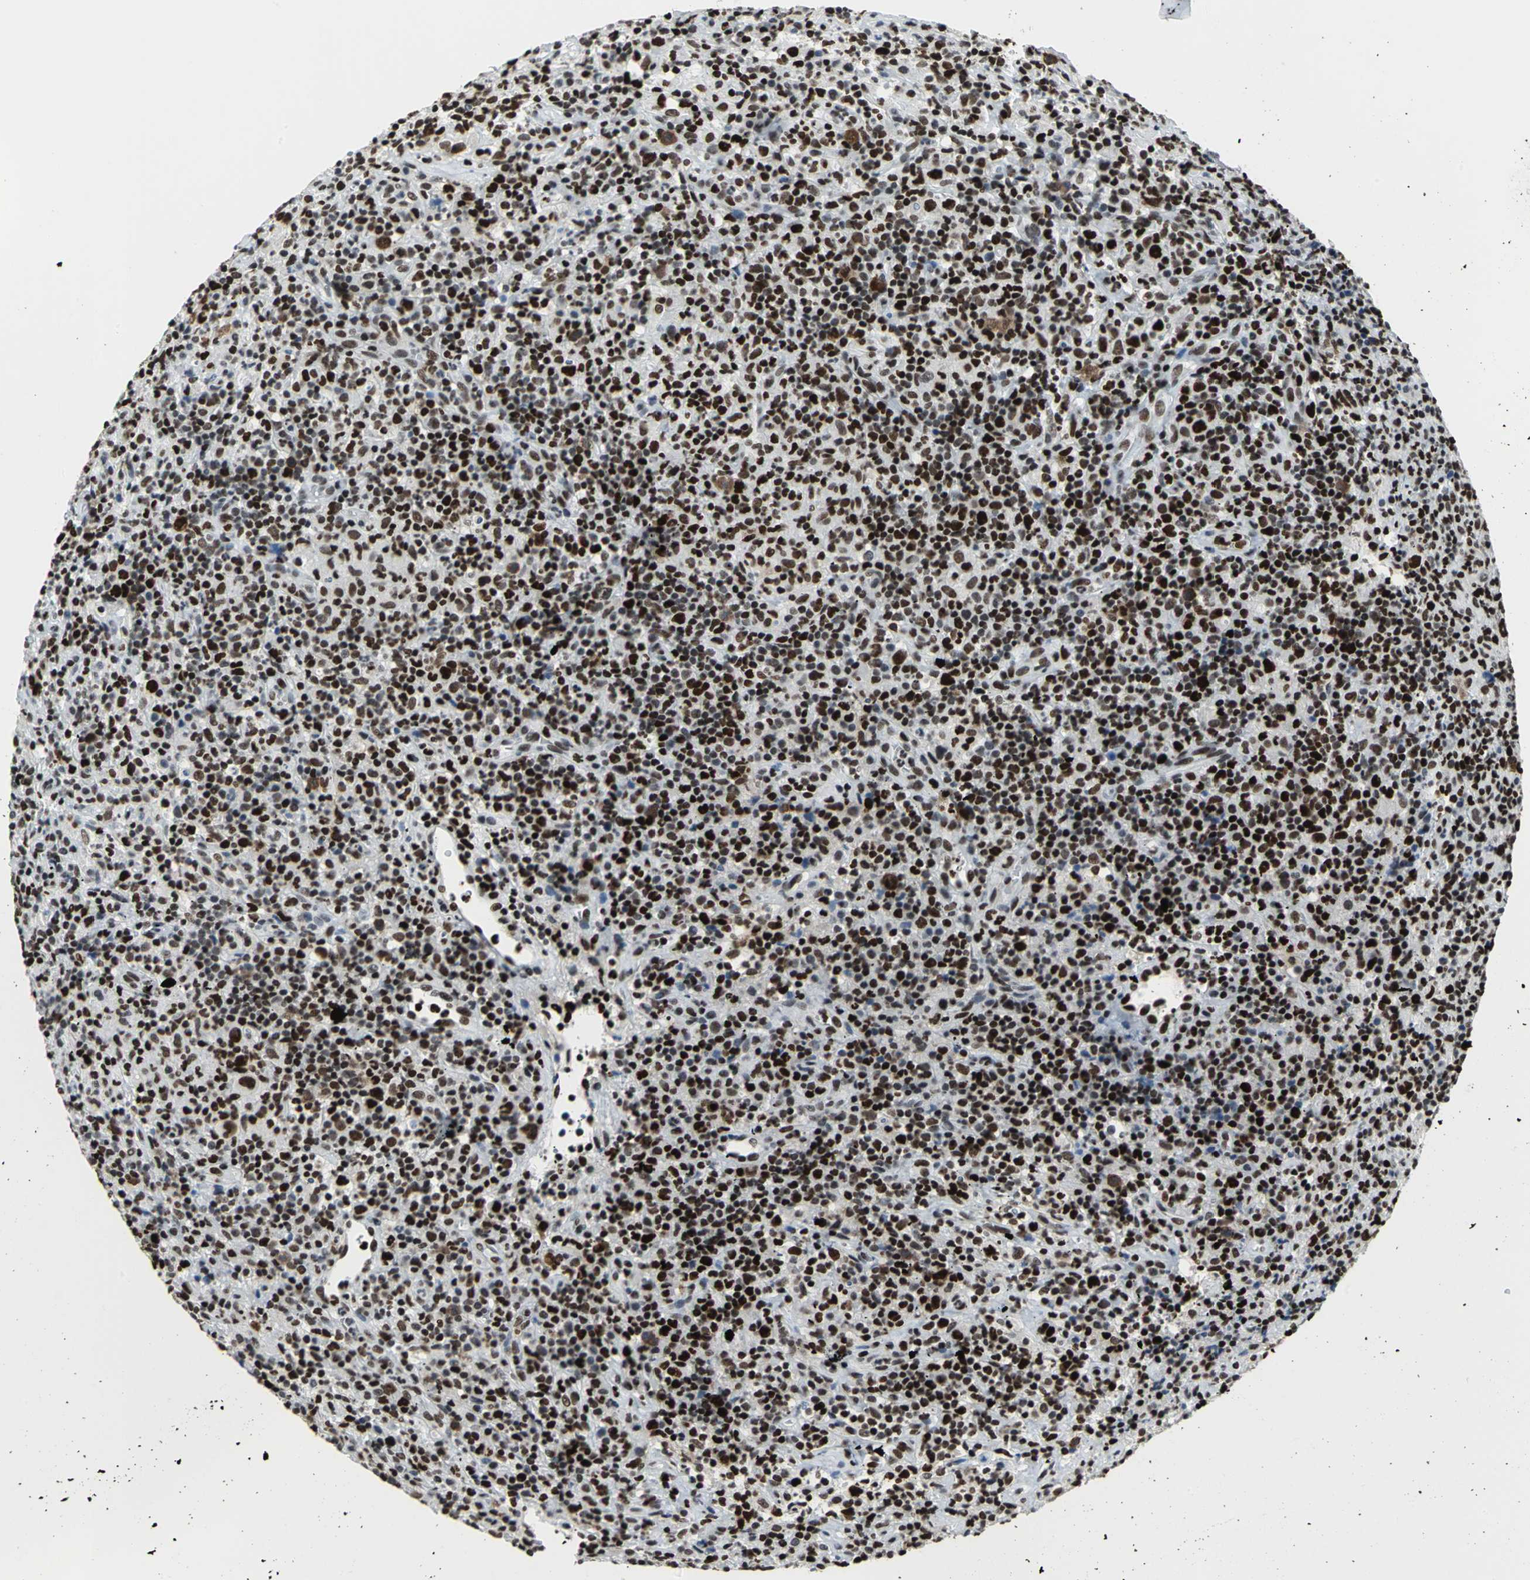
{"staining": {"intensity": "strong", "quantity": ">75%", "location": "nuclear"}, "tissue": "lymphoma", "cell_type": "Tumor cells", "image_type": "cancer", "snomed": [{"axis": "morphology", "description": "Hodgkin's disease, NOS"}, {"axis": "topography", "description": "Lymph node"}], "caption": "High-power microscopy captured an immunohistochemistry (IHC) photomicrograph of Hodgkin's disease, revealing strong nuclear positivity in approximately >75% of tumor cells.", "gene": "HNRNPD", "patient": {"sex": "male", "age": 65}}